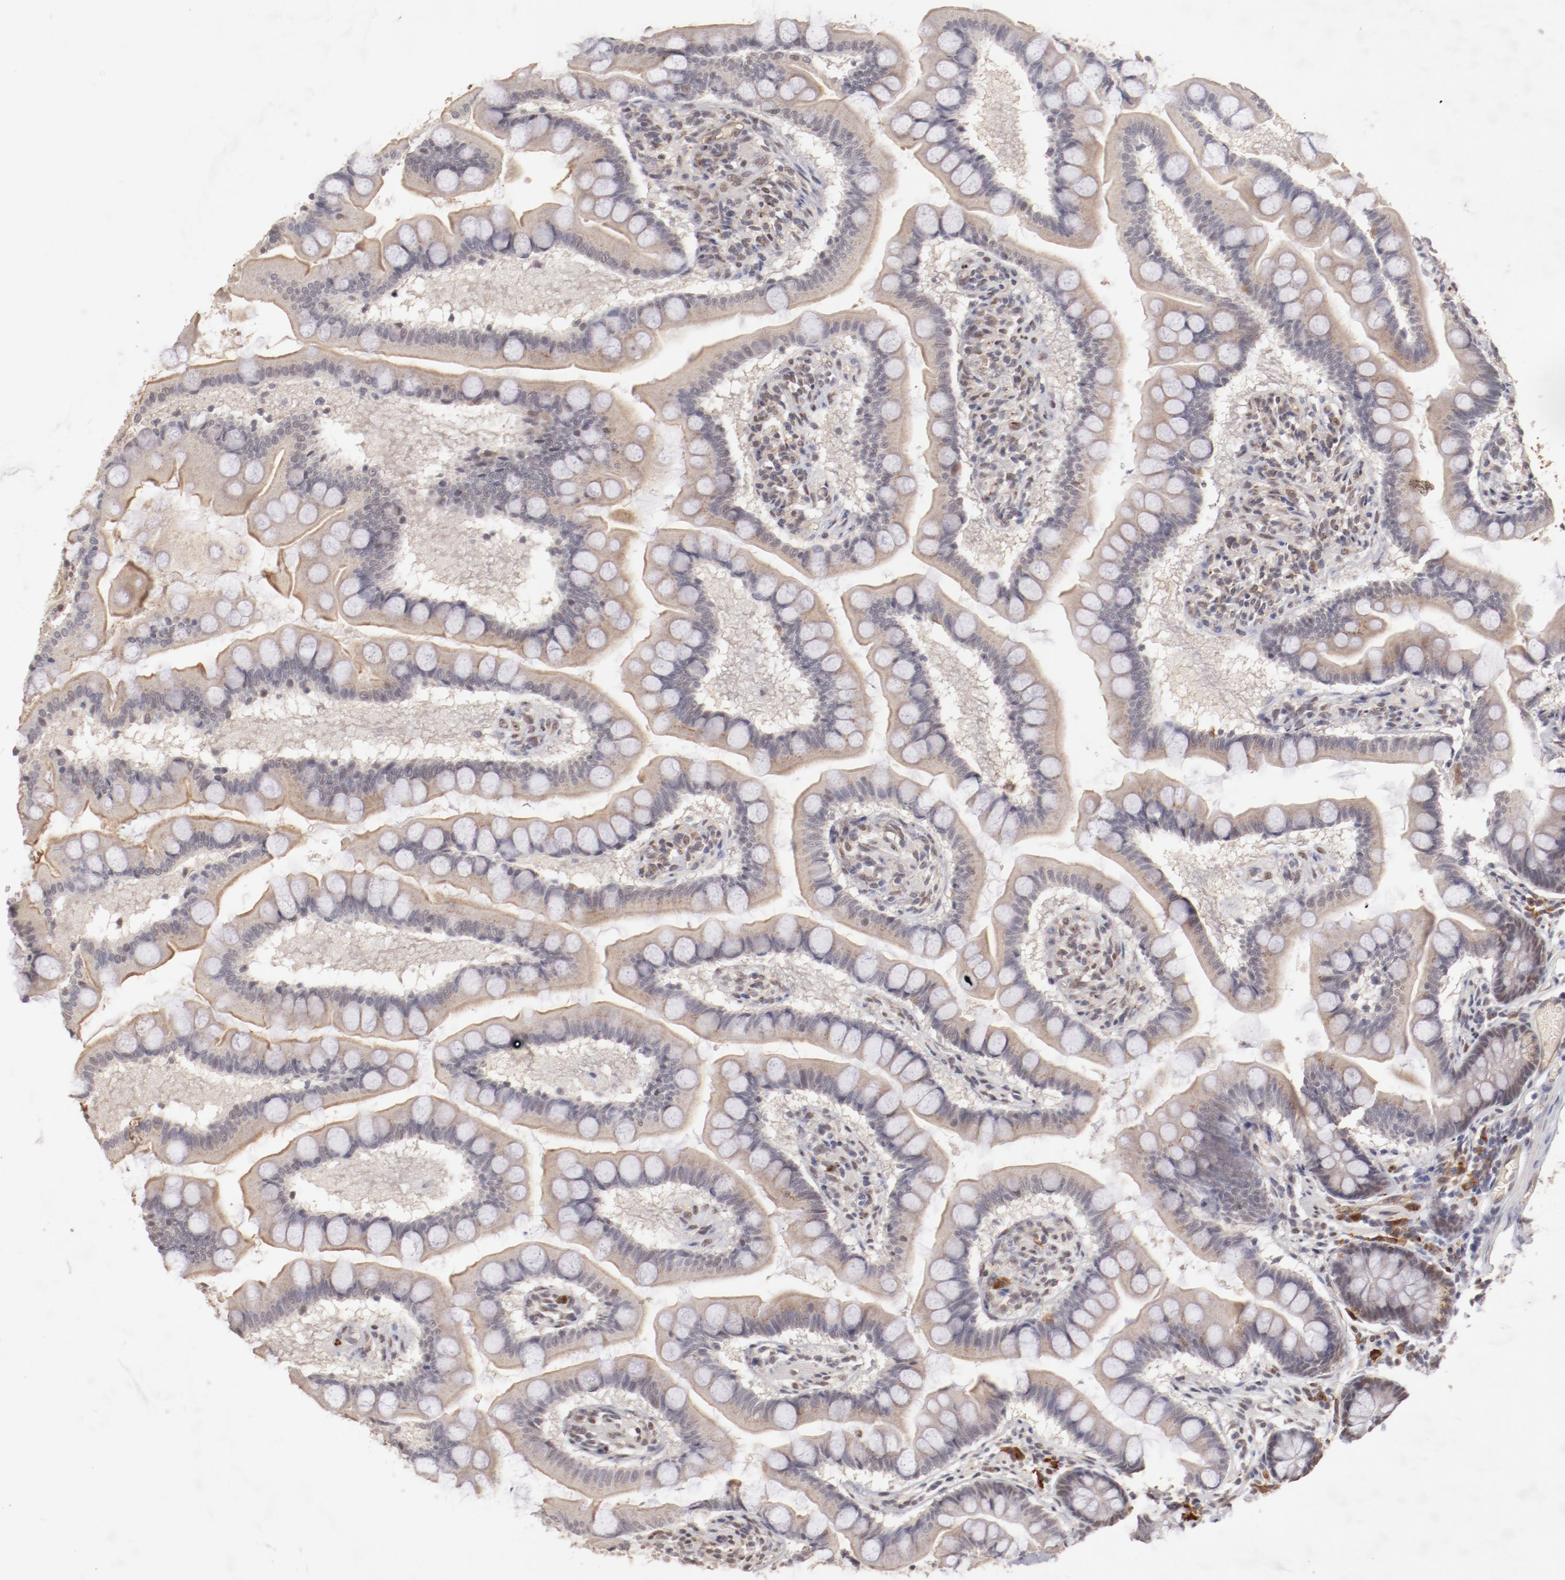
{"staining": {"intensity": "weak", "quantity": ">75%", "location": "cytoplasmic/membranous,nuclear"}, "tissue": "small intestine", "cell_type": "Glandular cells", "image_type": "normal", "snomed": [{"axis": "morphology", "description": "Normal tissue, NOS"}, {"axis": "topography", "description": "Small intestine"}], "caption": "Immunohistochemistry staining of normal small intestine, which demonstrates low levels of weak cytoplasmic/membranous,nuclear staining in approximately >75% of glandular cells indicating weak cytoplasmic/membranous,nuclear protein expression. The staining was performed using DAB (3,3'-diaminobenzidine) (brown) for protein detection and nuclei were counterstained in hematoxylin (blue).", "gene": "NFE2", "patient": {"sex": "male", "age": 41}}